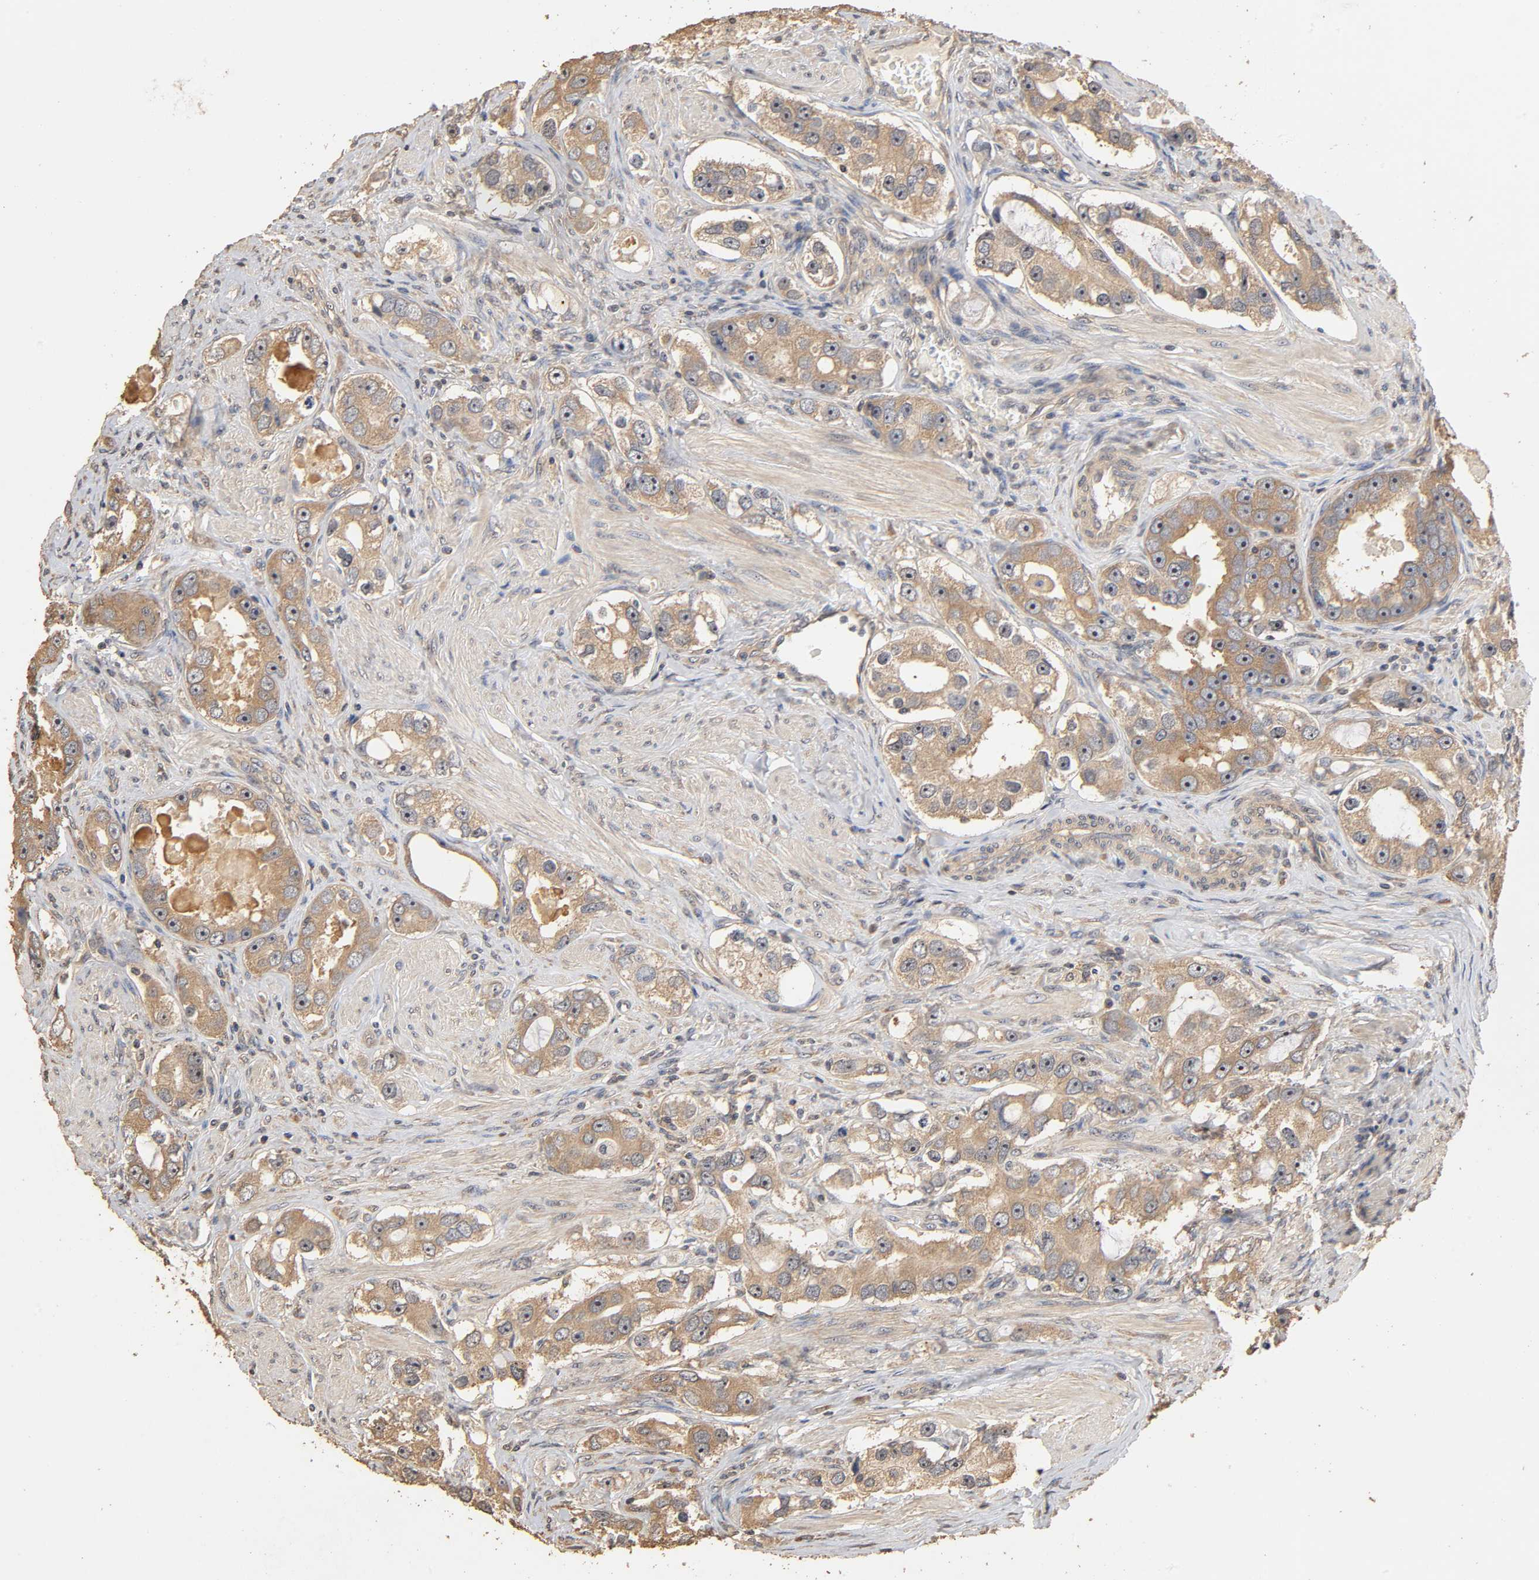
{"staining": {"intensity": "moderate", "quantity": ">75%", "location": "cytoplasmic/membranous"}, "tissue": "prostate cancer", "cell_type": "Tumor cells", "image_type": "cancer", "snomed": [{"axis": "morphology", "description": "Adenocarcinoma, High grade"}, {"axis": "topography", "description": "Prostate"}], "caption": "The histopathology image demonstrates immunohistochemical staining of prostate cancer (high-grade adenocarcinoma). There is moderate cytoplasmic/membranous positivity is present in approximately >75% of tumor cells.", "gene": "ARHGEF7", "patient": {"sex": "male", "age": 63}}